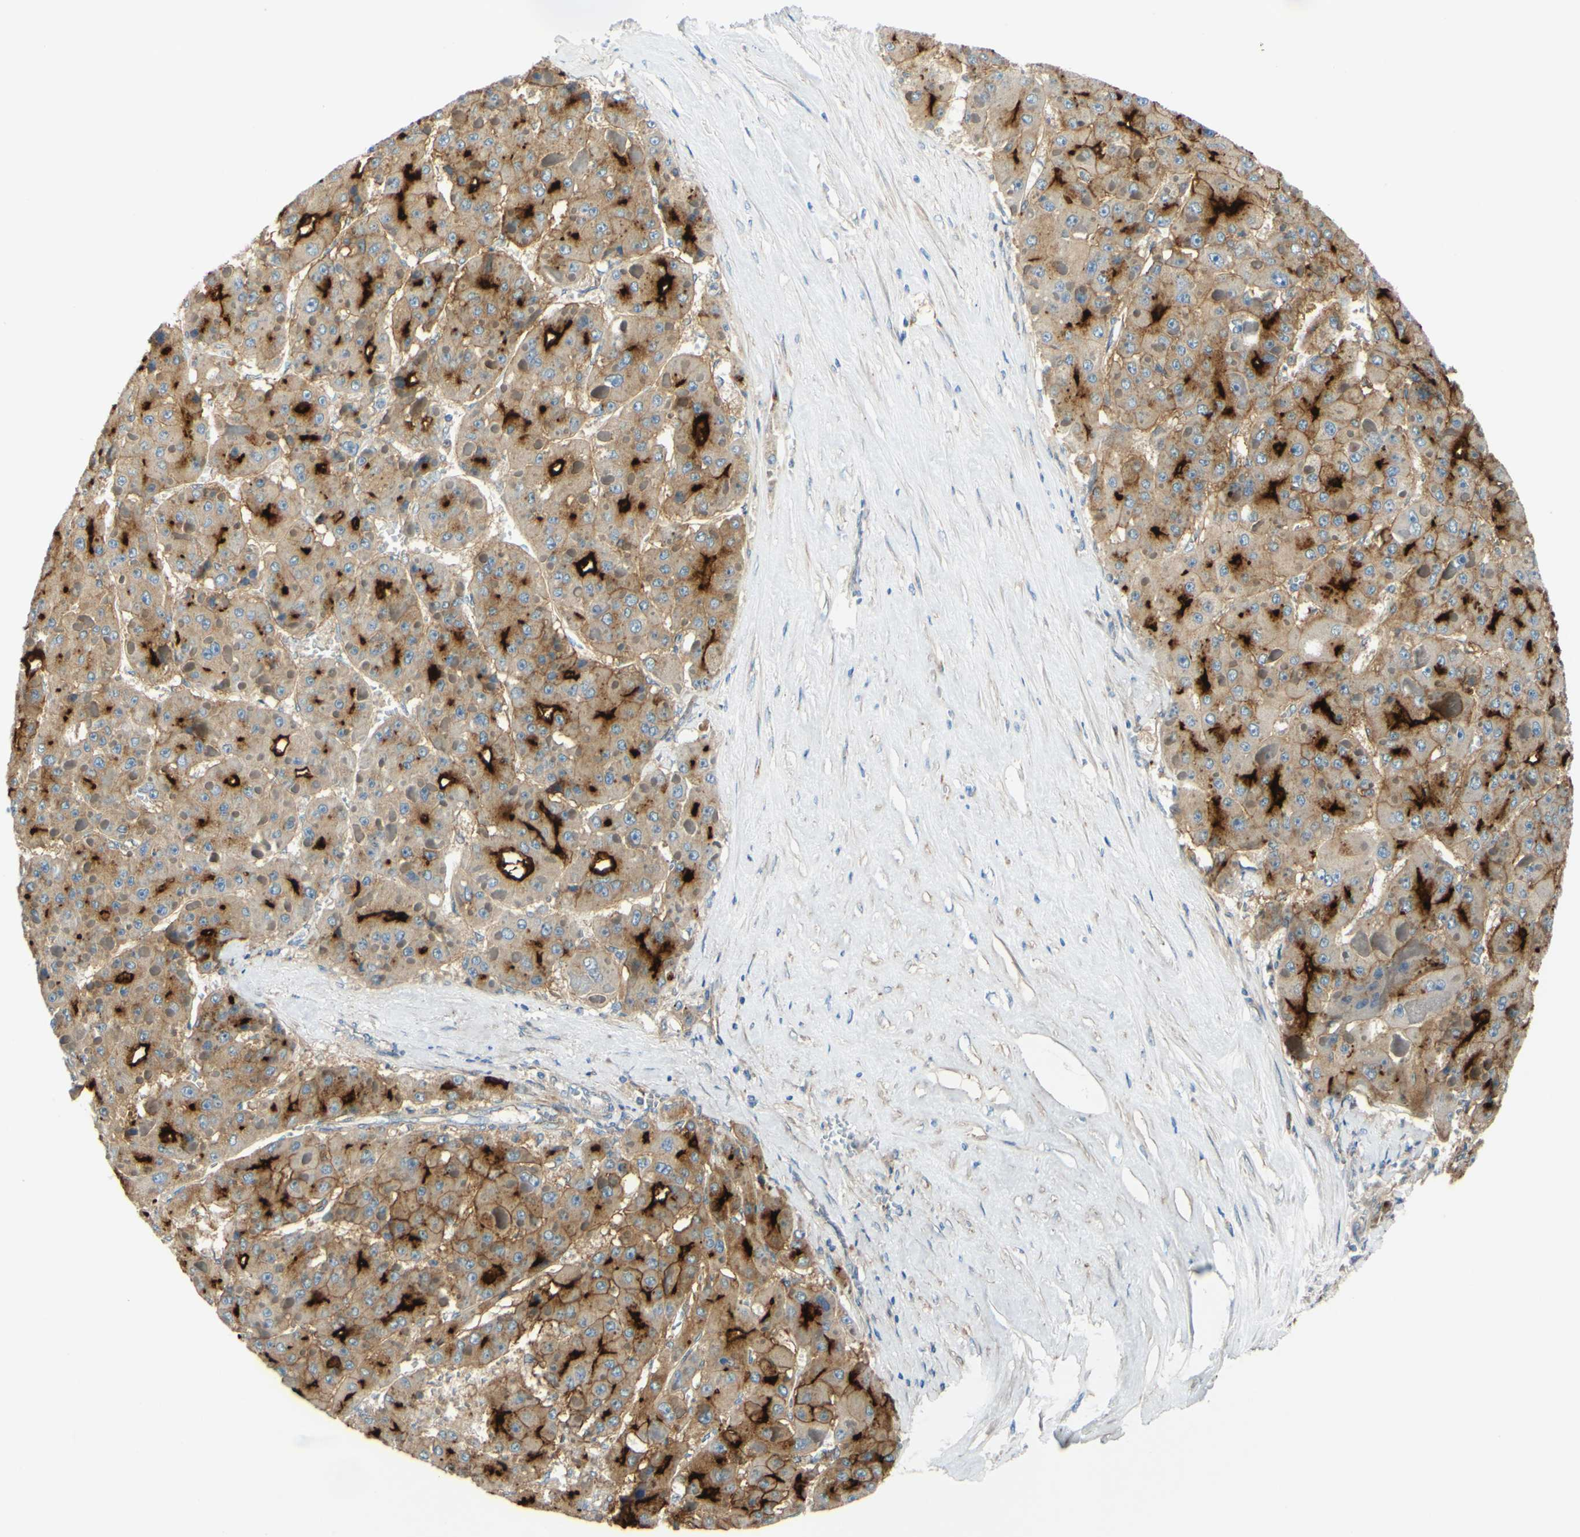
{"staining": {"intensity": "moderate", "quantity": ">75%", "location": "cytoplasmic/membranous"}, "tissue": "liver cancer", "cell_type": "Tumor cells", "image_type": "cancer", "snomed": [{"axis": "morphology", "description": "Carcinoma, Hepatocellular, NOS"}, {"axis": "topography", "description": "Liver"}], "caption": "IHC staining of liver cancer (hepatocellular carcinoma), which exhibits medium levels of moderate cytoplasmic/membranous positivity in approximately >75% of tumor cells indicating moderate cytoplasmic/membranous protein positivity. The staining was performed using DAB (brown) for protein detection and nuclei were counterstained in hematoxylin (blue).", "gene": "ARHGAP1", "patient": {"sex": "female", "age": 73}}